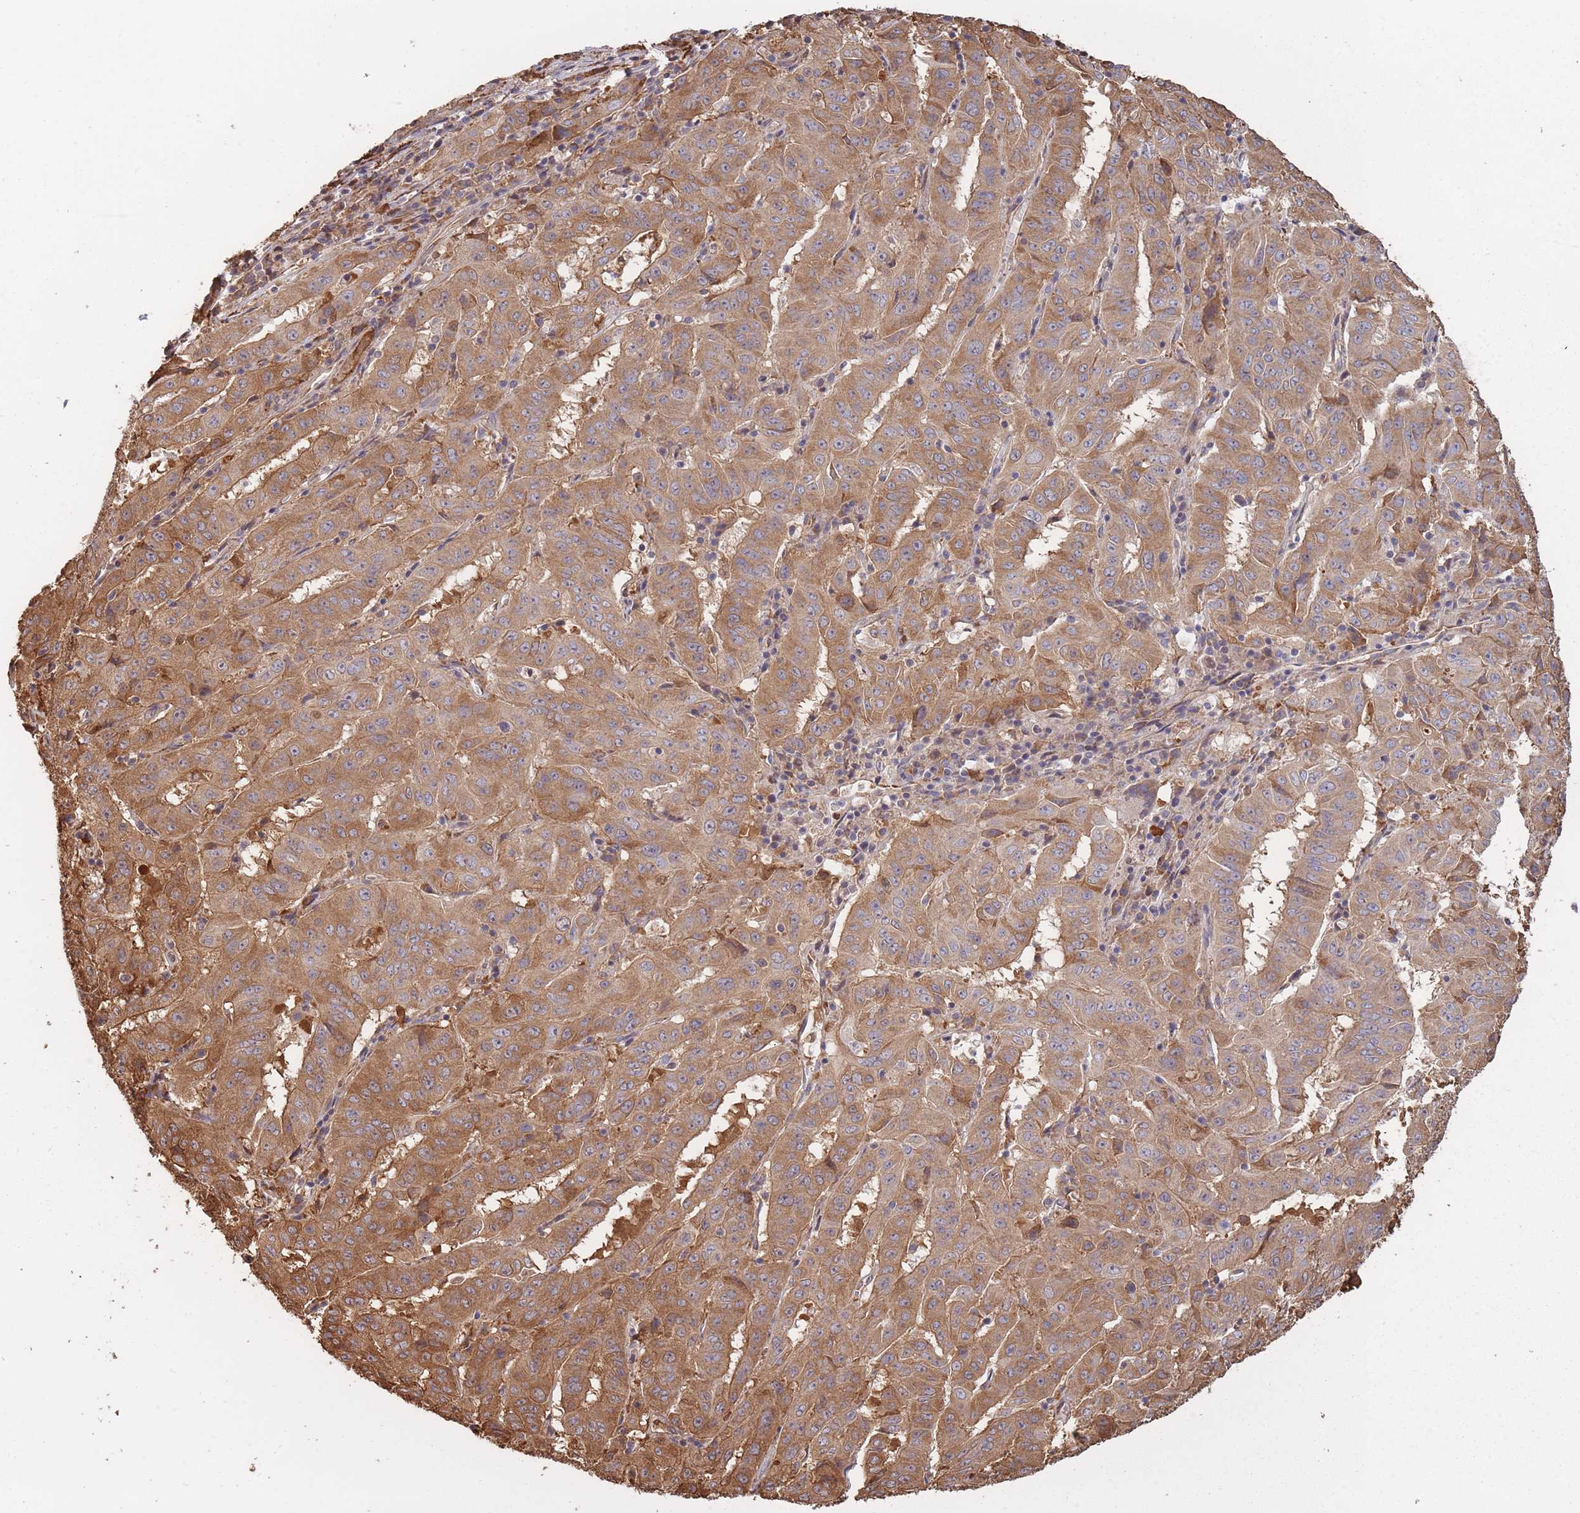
{"staining": {"intensity": "moderate", "quantity": ">75%", "location": "cytoplasmic/membranous"}, "tissue": "pancreatic cancer", "cell_type": "Tumor cells", "image_type": "cancer", "snomed": [{"axis": "morphology", "description": "Adenocarcinoma, NOS"}, {"axis": "topography", "description": "Pancreas"}], "caption": "A high-resolution image shows IHC staining of pancreatic cancer, which demonstrates moderate cytoplasmic/membranous staining in approximately >75% of tumor cells.", "gene": "ARL13B", "patient": {"sex": "male", "age": 63}}